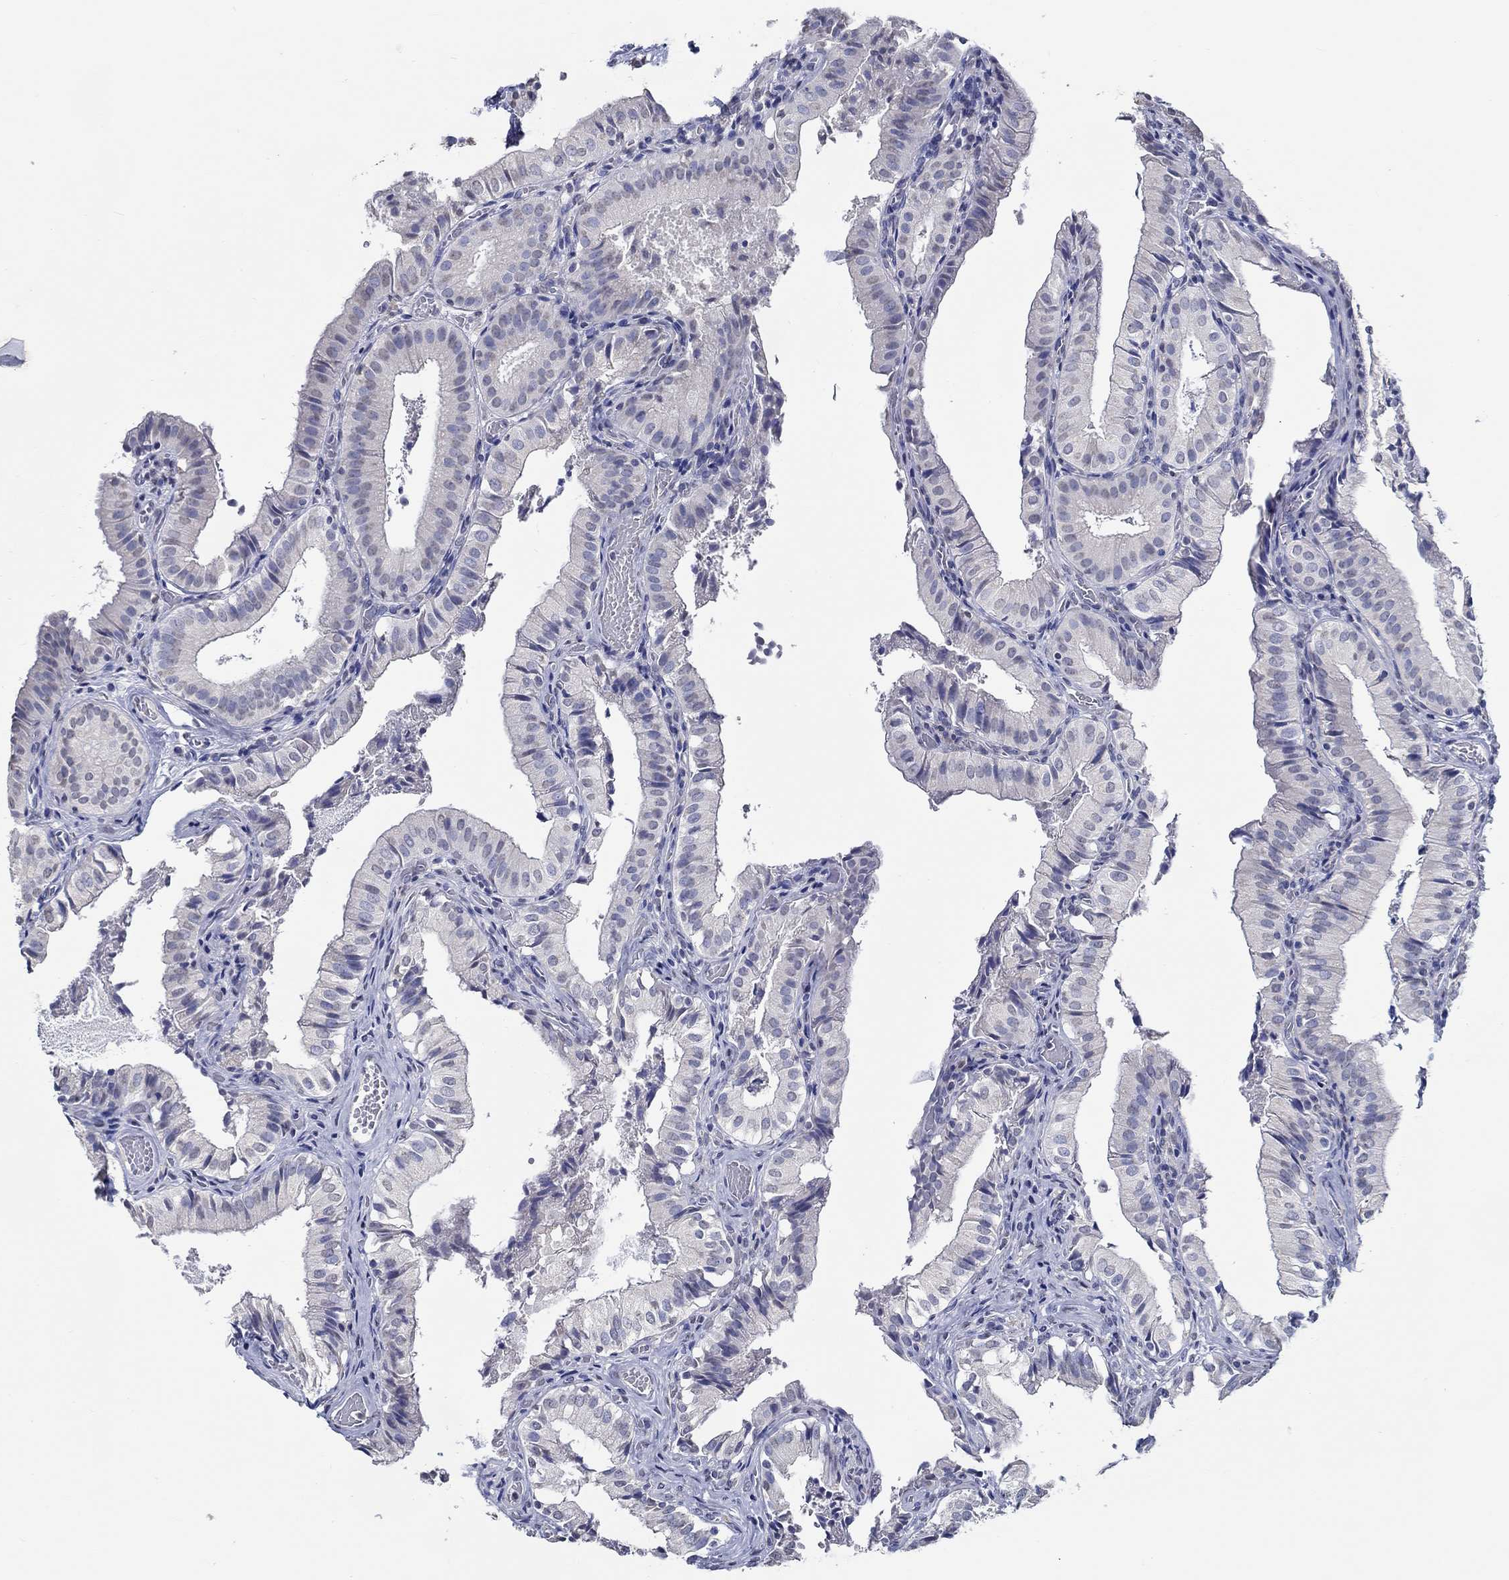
{"staining": {"intensity": "negative", "quantity": "none", "location": "none"}, "tissue": "gallbladder", "cell_type": "Glandular cells", "image_type": "normal", "snomed": [{"axis": "morphology", "description": "Normal tissue, NOS"}, {"axis": "topography", "description": "Gallbladder"}], "caption": "This photomicrograph is of unremarkable gallbladder stained with immunohistochemistry (IHC) to label a protein in brown with the nuclei are counter-stained blue. There is no positivity in glandular cells. Nuclei are stained in blue.", "gene": "PDE1B", "patient": {"sex": "female", "age": 47}}